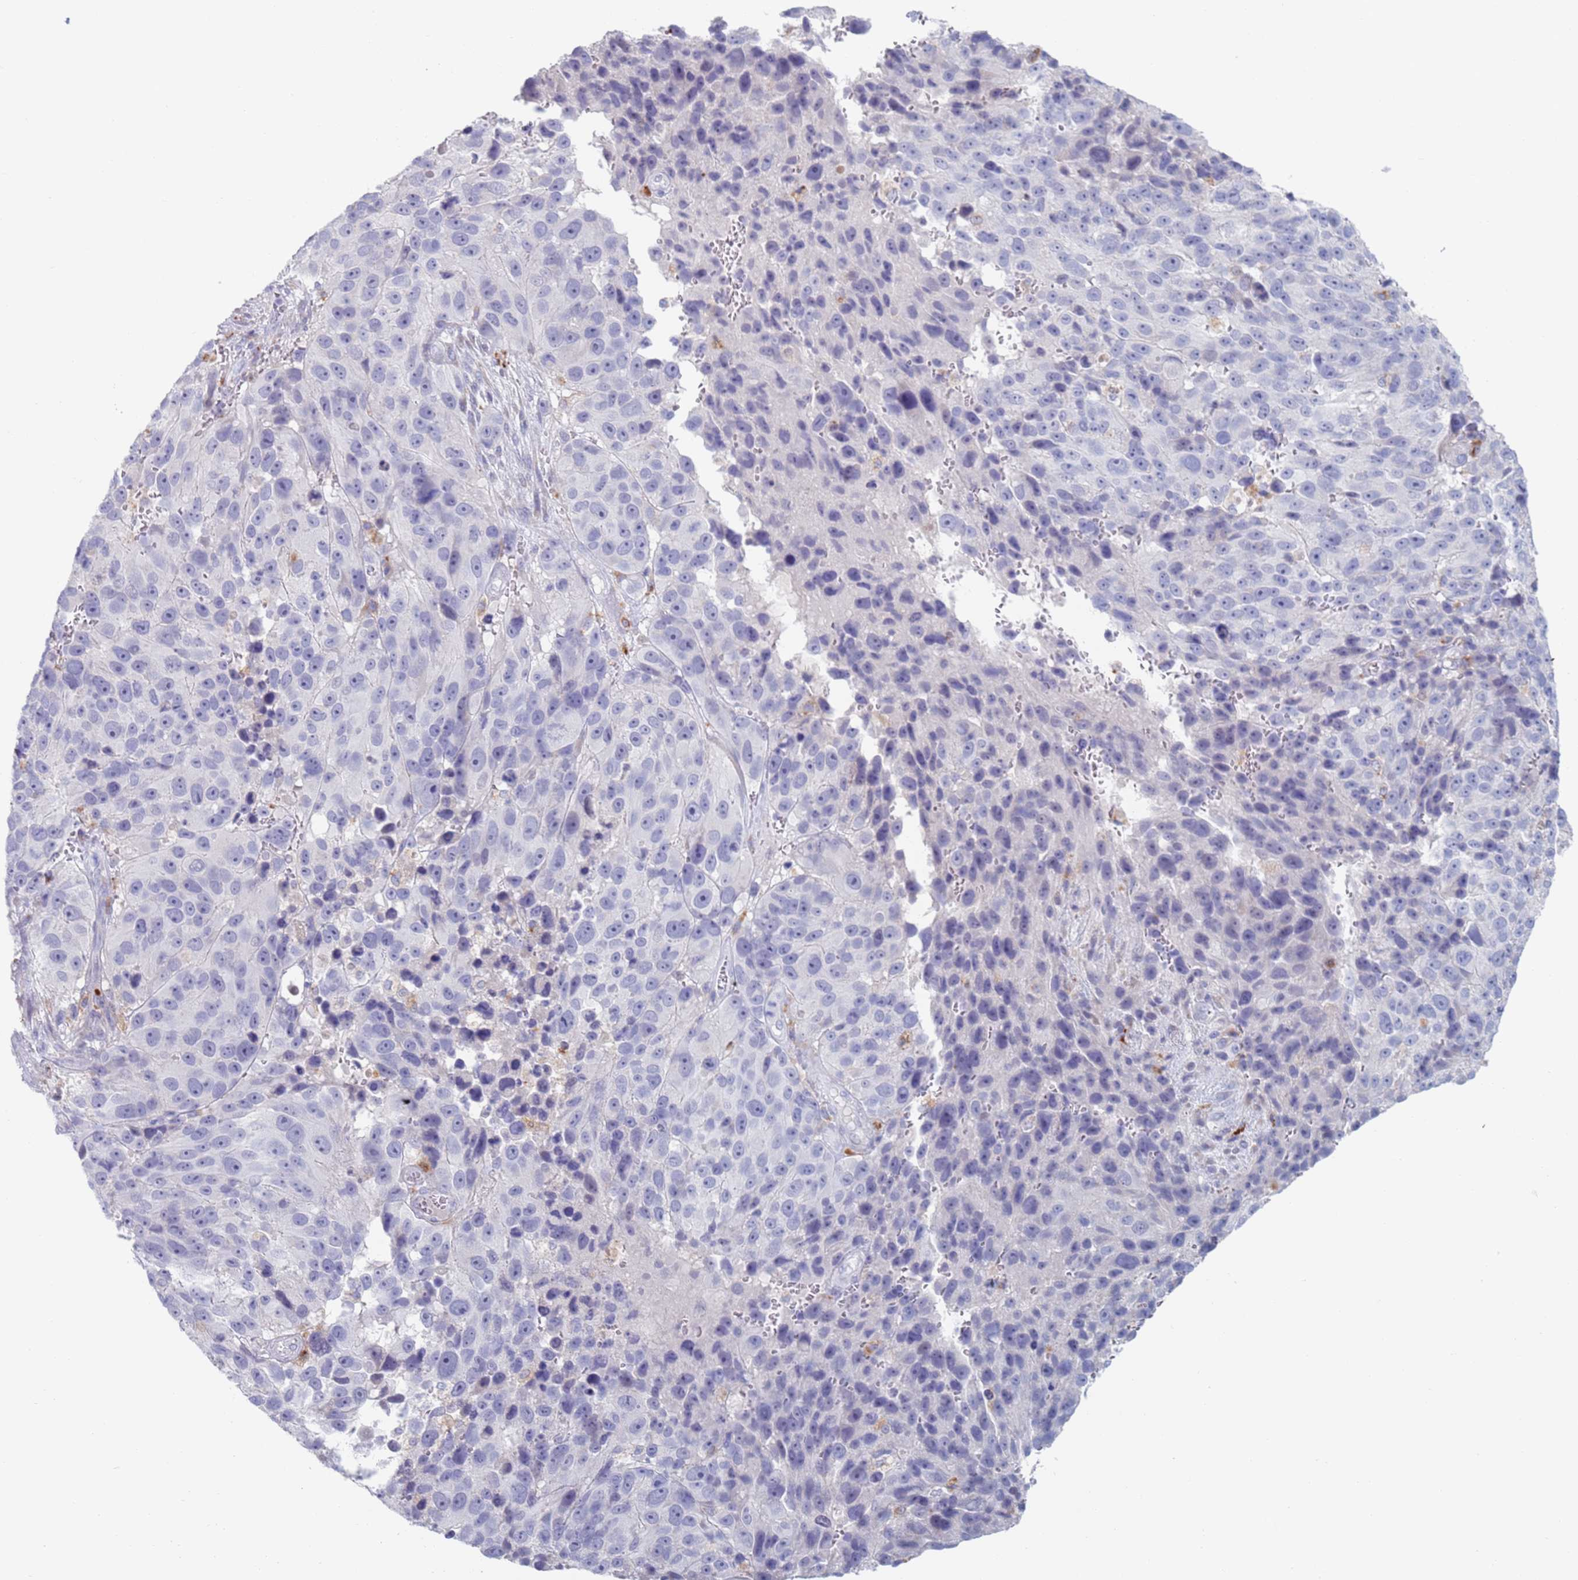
{"staining": {"intensity": "negative", "quantity": "none", "location": "none"}, "tissue": "melanoma", "cell_type": "Tumor cells", "image_type": "cancer", "snomed": [{"axis": "morphology", "description": "Malignant melanoma, NOS"}, {"axis": "topography", "description": "Skin"}], "caption": "Immunohistochemical staining of malignant melanoma demonstrates no significant staining in tumor cells.", "gene": "FUCA1", "patient": {"sex": "male", "age": 84}}